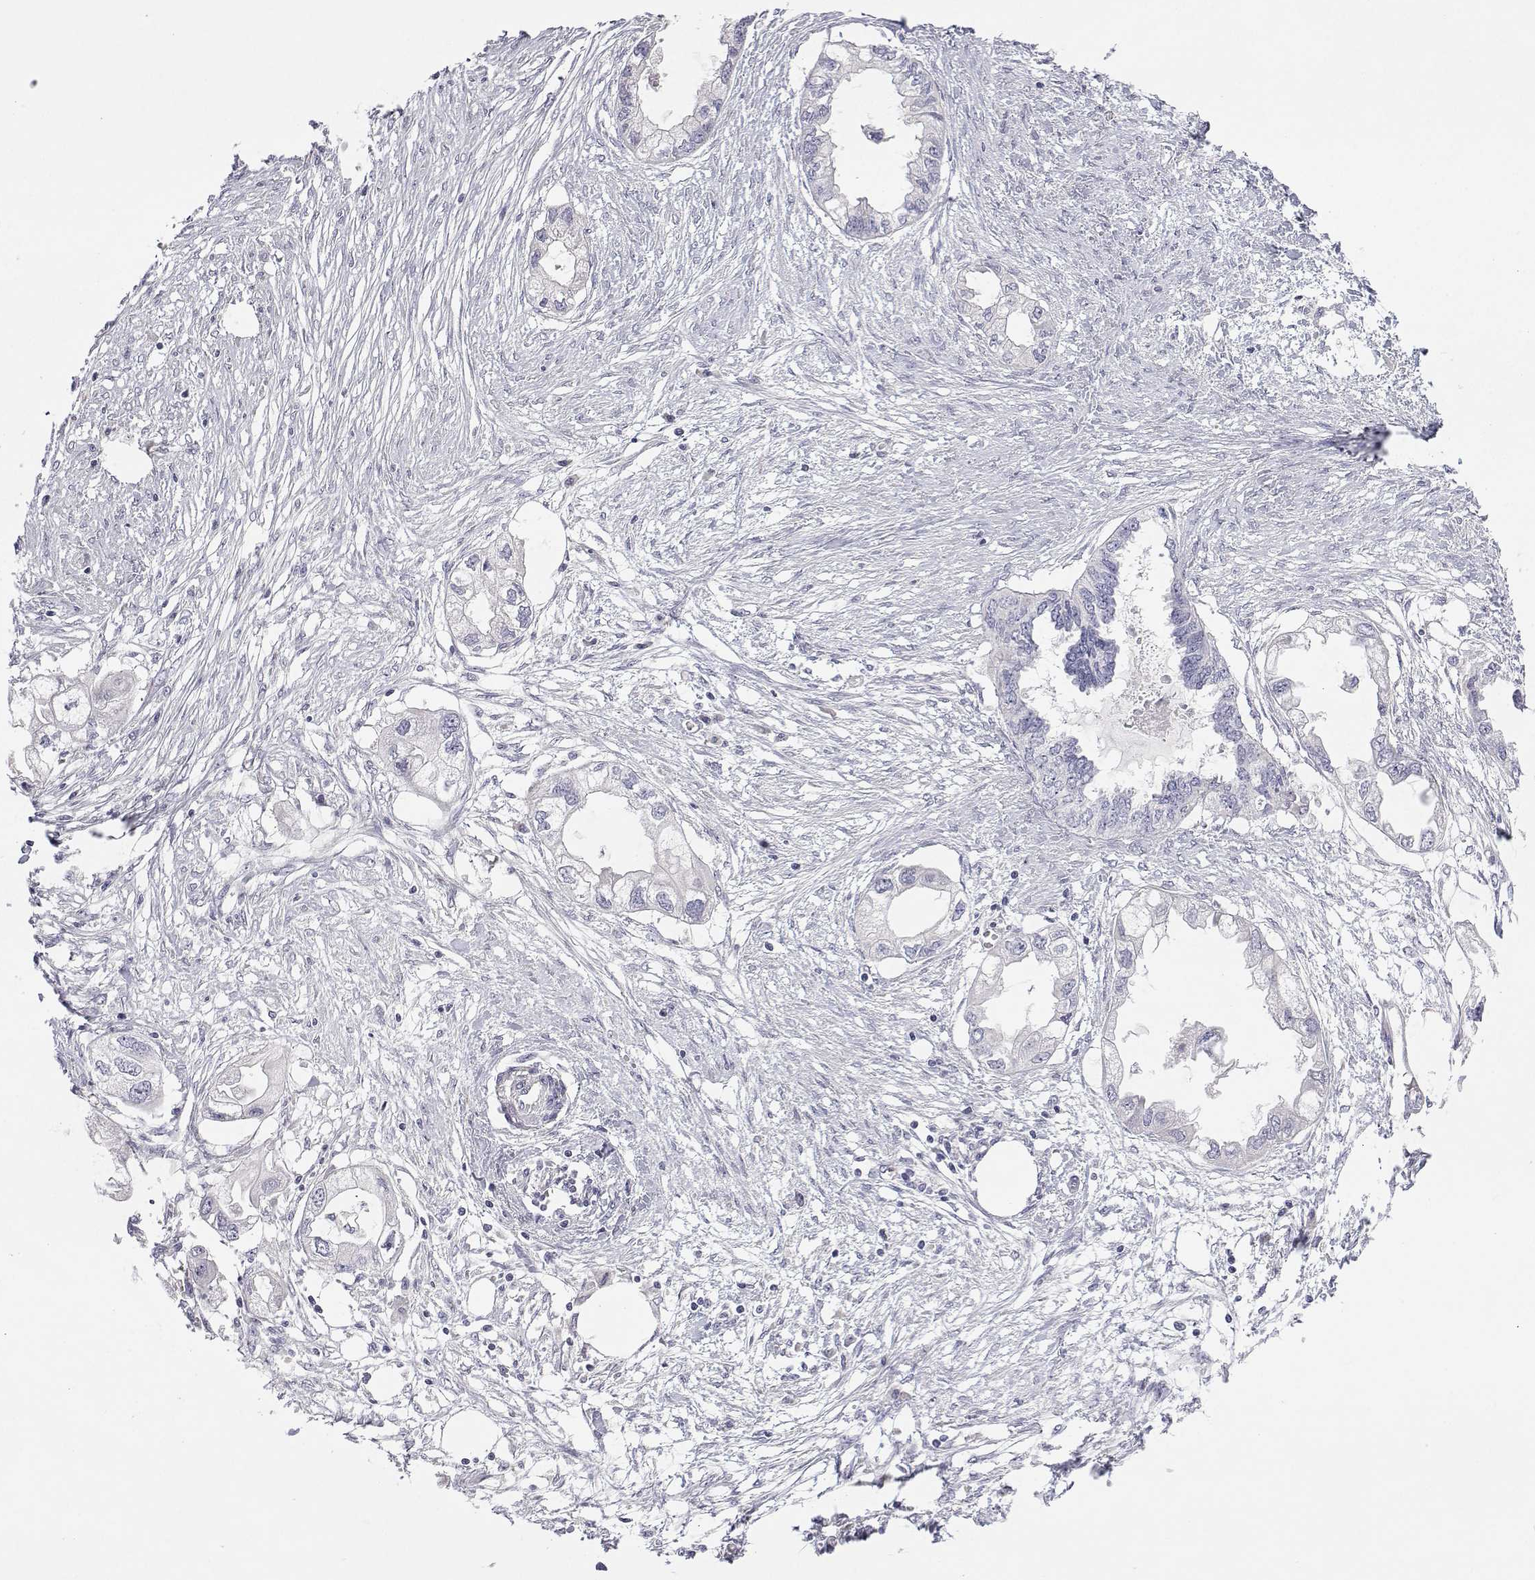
{"staining": {"intensity": "negative", "quantity": "none", "location": "none"}, "tissue": "endometrial cancer", "cell_type": "Tumor cells", "image_type": "cancer", "snomed": [{"axis": "morphology", "description": "Adenocarcinoma, NOS"}, {"axis": "morphology", "description": "Adenocarcinoma, metastatic, NOS"}, {"axis": "topography", "description": "Adipose tissue"}, {"axis": "topography", "description": "Endometrium"}], "caption": "IHC of human endometrial cancer (adenocarcinoma) exhibits no expression in tumor cells.", "gene": "ANKRD65", "patient": {"sex": "female", "age": 67}}